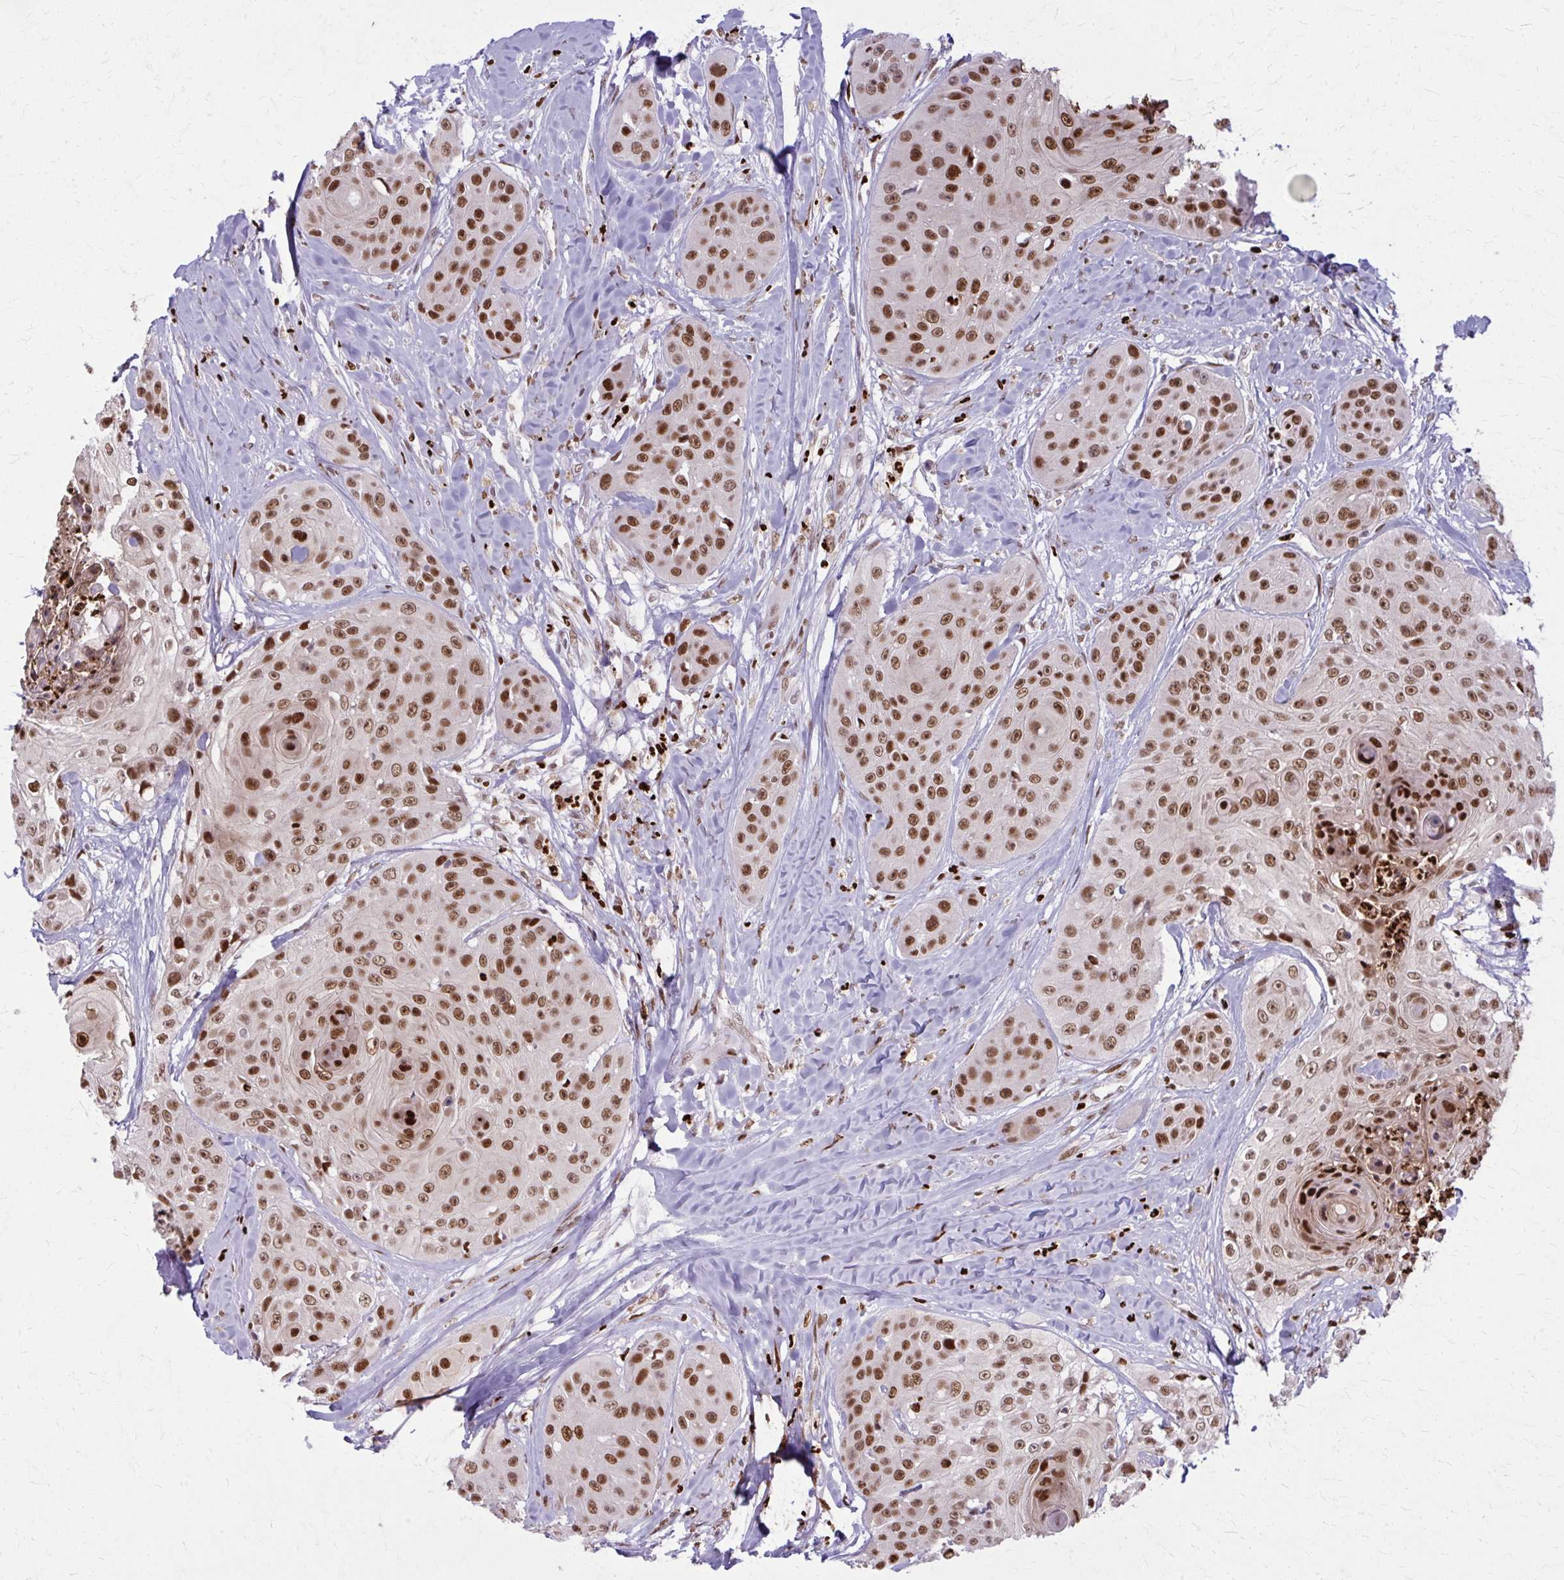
{"staining": {"intensity": "moderate", "quantity": ">75%", "location": "nuclear"}, "tissue": "head and neck cancer", "cell_type": "Tumor cells", "image_type": "cancer", "snomed": [{"axis": "morphology", "description": "Squamous cell carcinoma, NOS"}, {"axis": "topography", "description": "Head-Neck"}], "caption": "There is medium levels of moderate nuclear positivity in tumor cells of squamous cell carcinoma (head and neck), as demonstrated by immunohistochemical staining (brown color).", "gene": "ZNF559", "patient": {"sex": "male", "age": 83}}